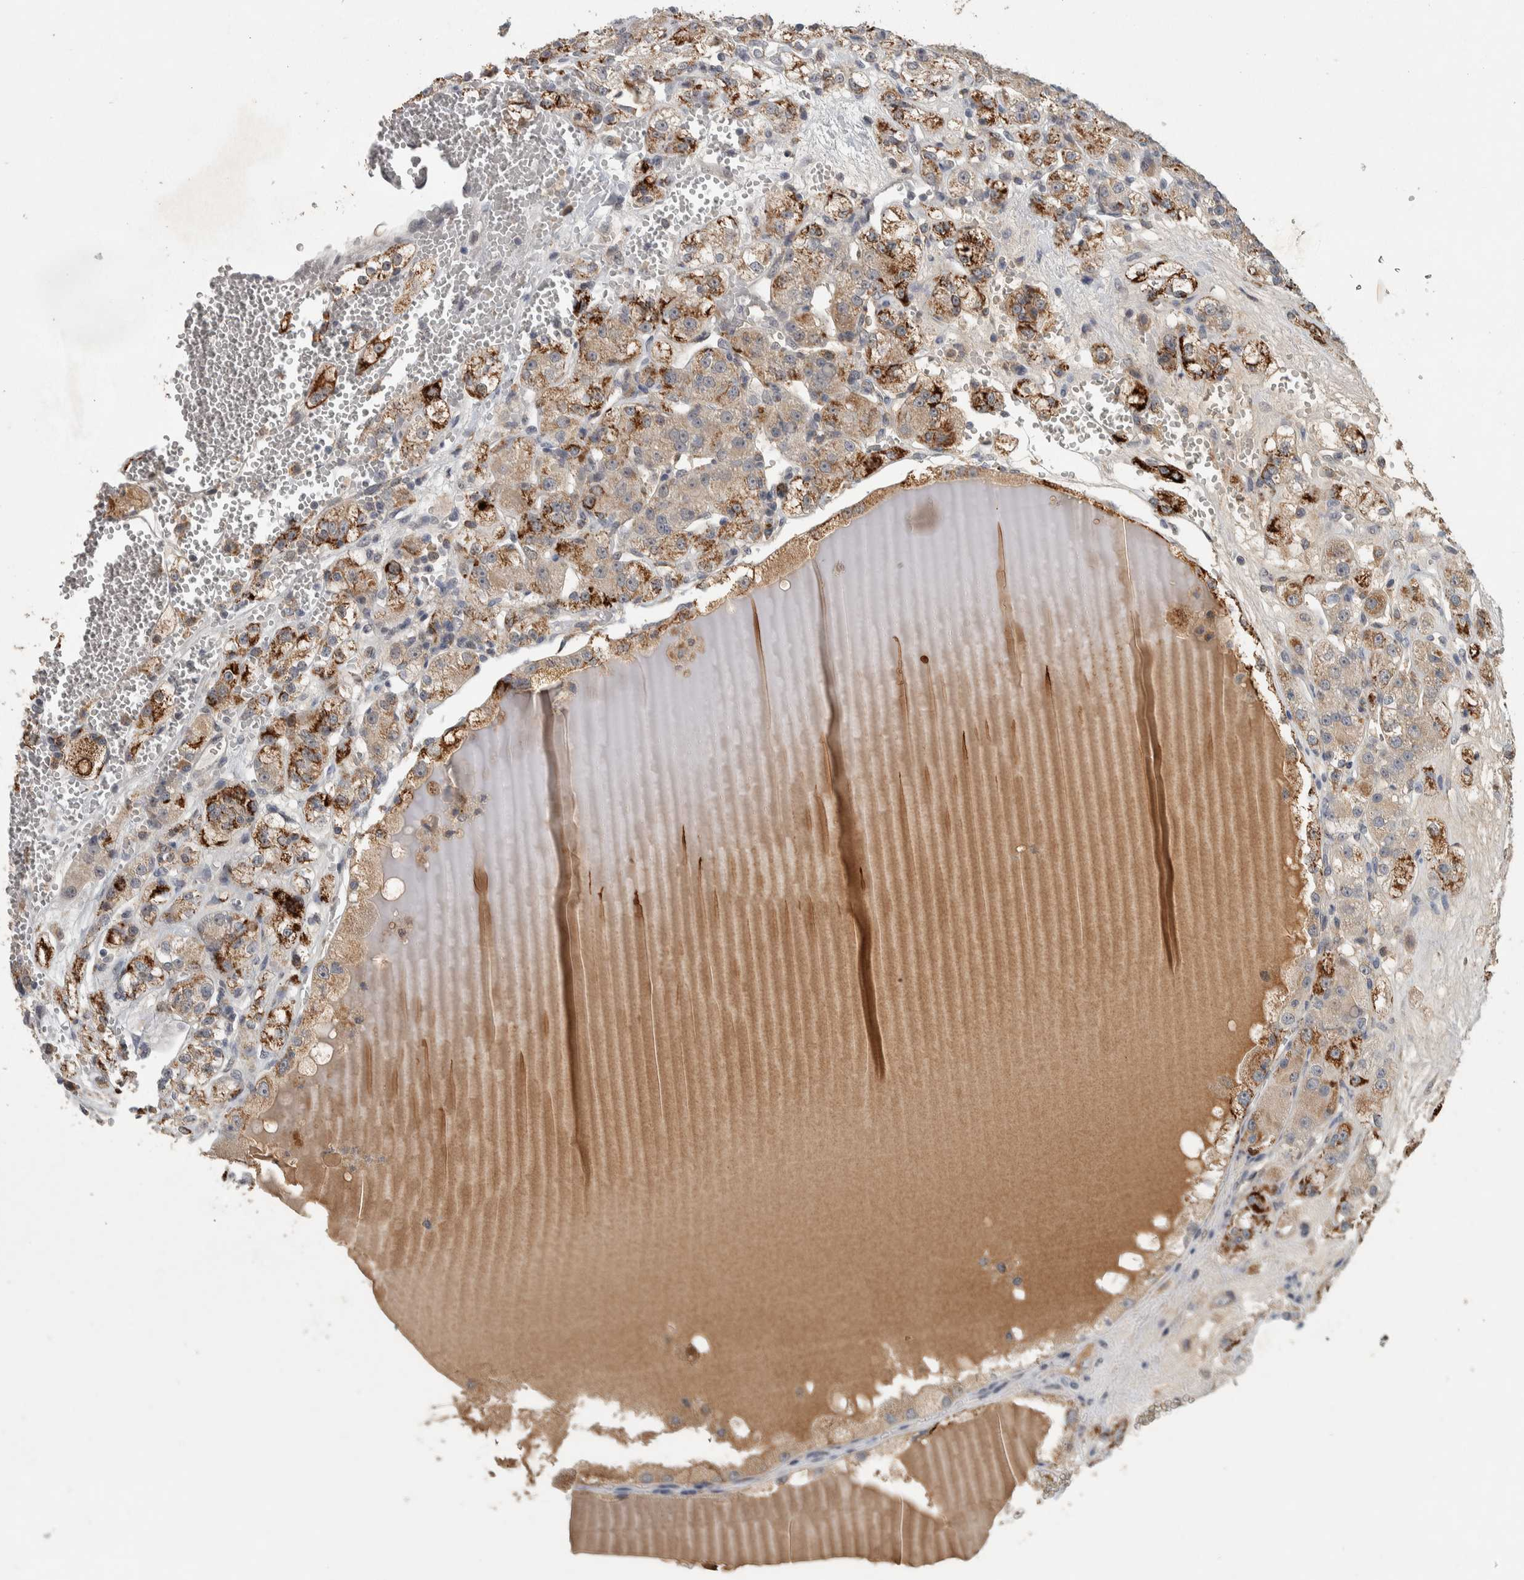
{"staining": {"intensity": "strong", "quantity": "25%-75%", "location": "cytoplasmic/membranous"}, "tissue": "renal cancer", "cell_type": "Tumor cells", "image_type": "cancer", "snomed": [{"axis": "morphology", "description": "Normal tissue, NOS"}, {"axis": "morphology", "description": "Adenocarcinoma, NOS"}, {"axis": "topography", "description": "Kidney"}], "caption": "Protein expression analysis of human adenocarcinoma (renal) reveals strong cytoplasmic/membranous positivity in approximately 25%-75% of tumor cells.", "gene": "CHRM3", "patient": {"sex": "male", "age": 61}}